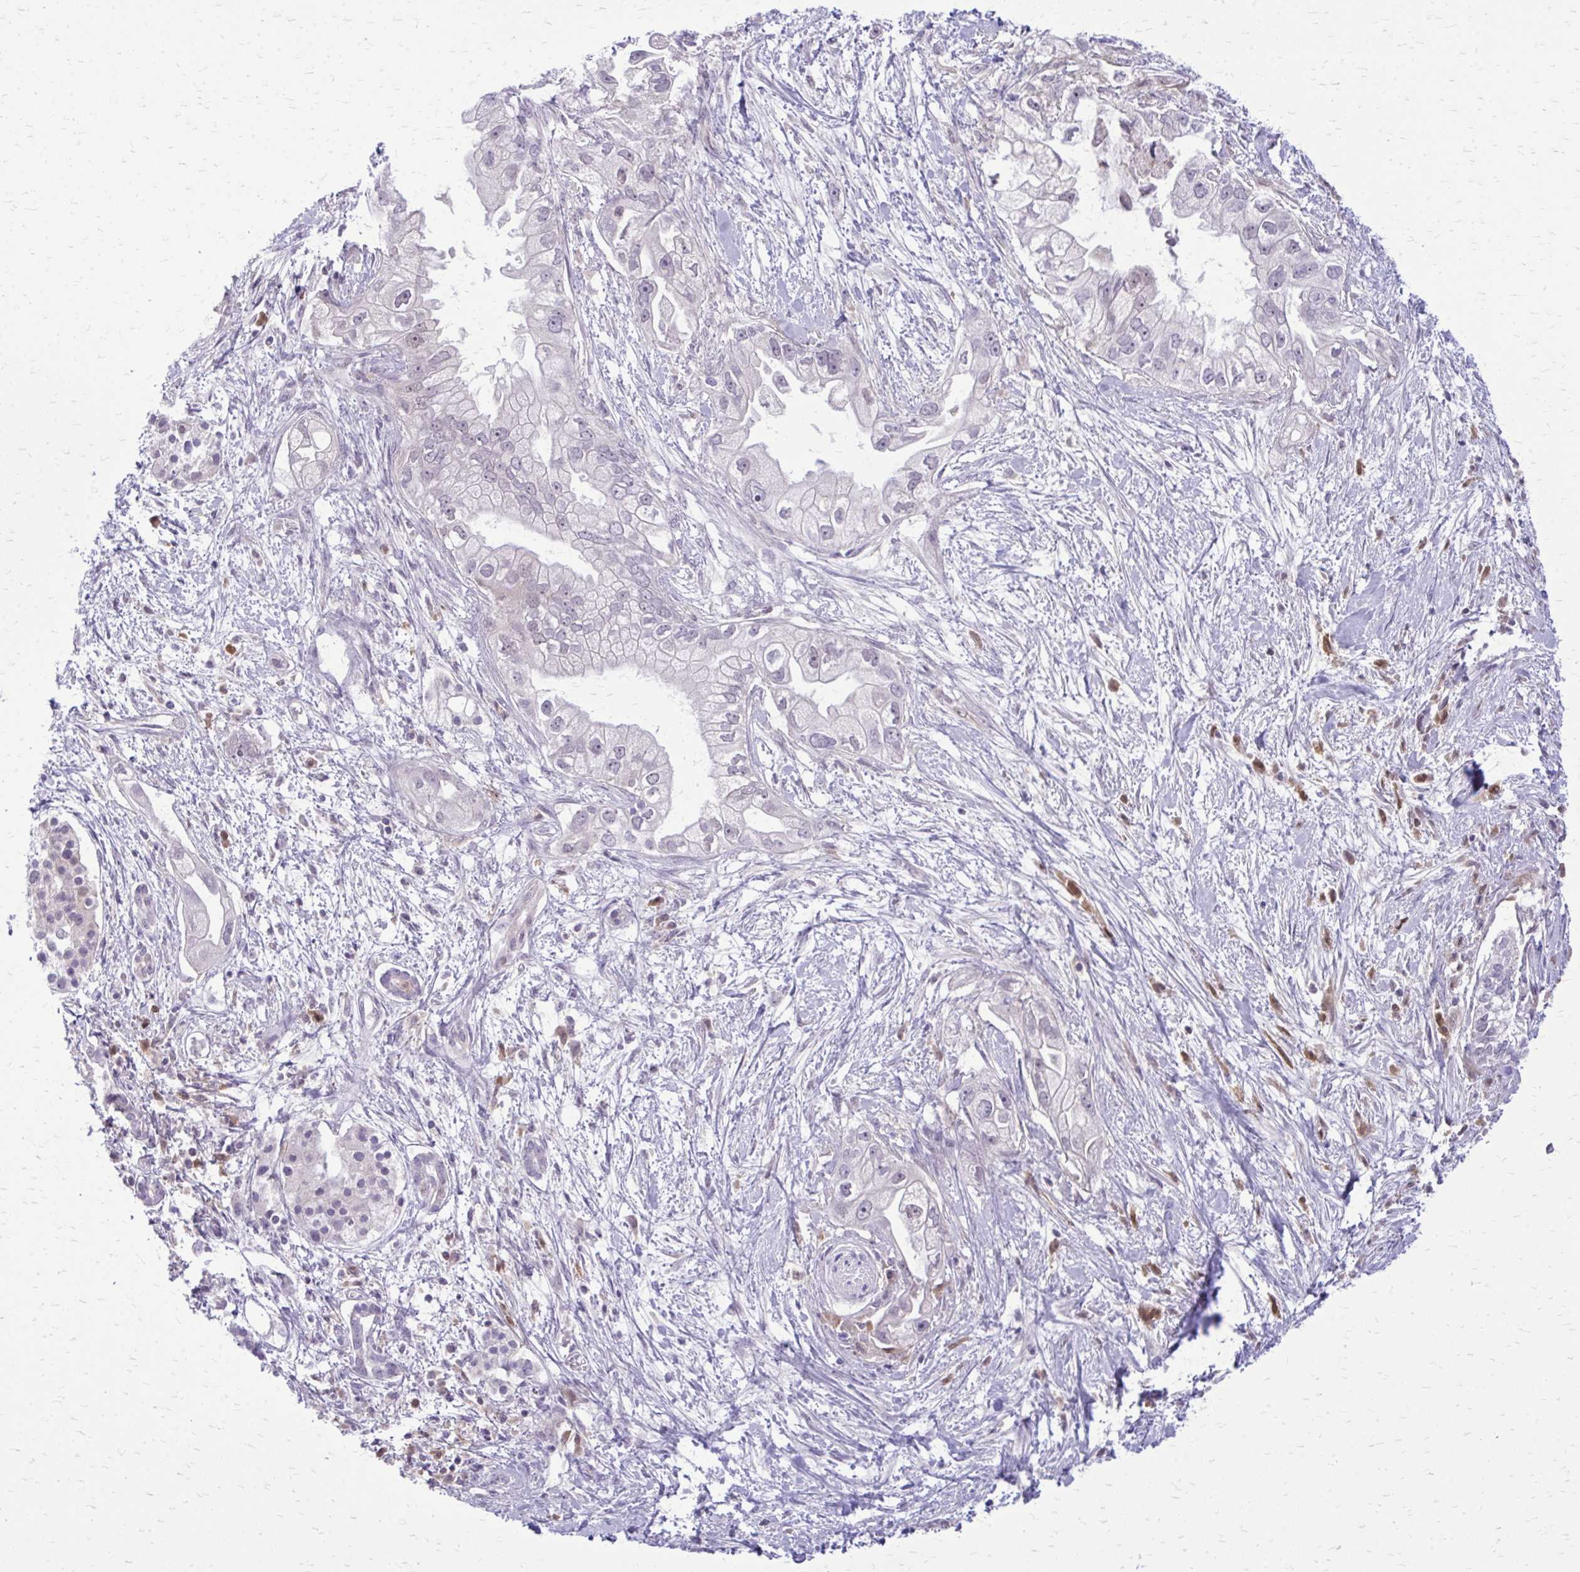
{"staining": {"intensity": "negative", "quantity": "none", "location": "none"}, "tissue": "pancreatic cancer", "cell_type": "Tumor cells", "image_type": "cancer", "snomed": [{"axis": "morphology", "description": "Adenocarcinoma, NOS"}, {"axis": "topography", "description": "Pancreas"}], "caption": "Immunohistochemistry (IHC) image of neoplastic tissue: human pancreatic cancer (adenocarcinoma) stained with DAB reveals no significant protein staining in tumor cells.", "gene": "GLRX", "patient": {"sex": "male", "age": 70}}